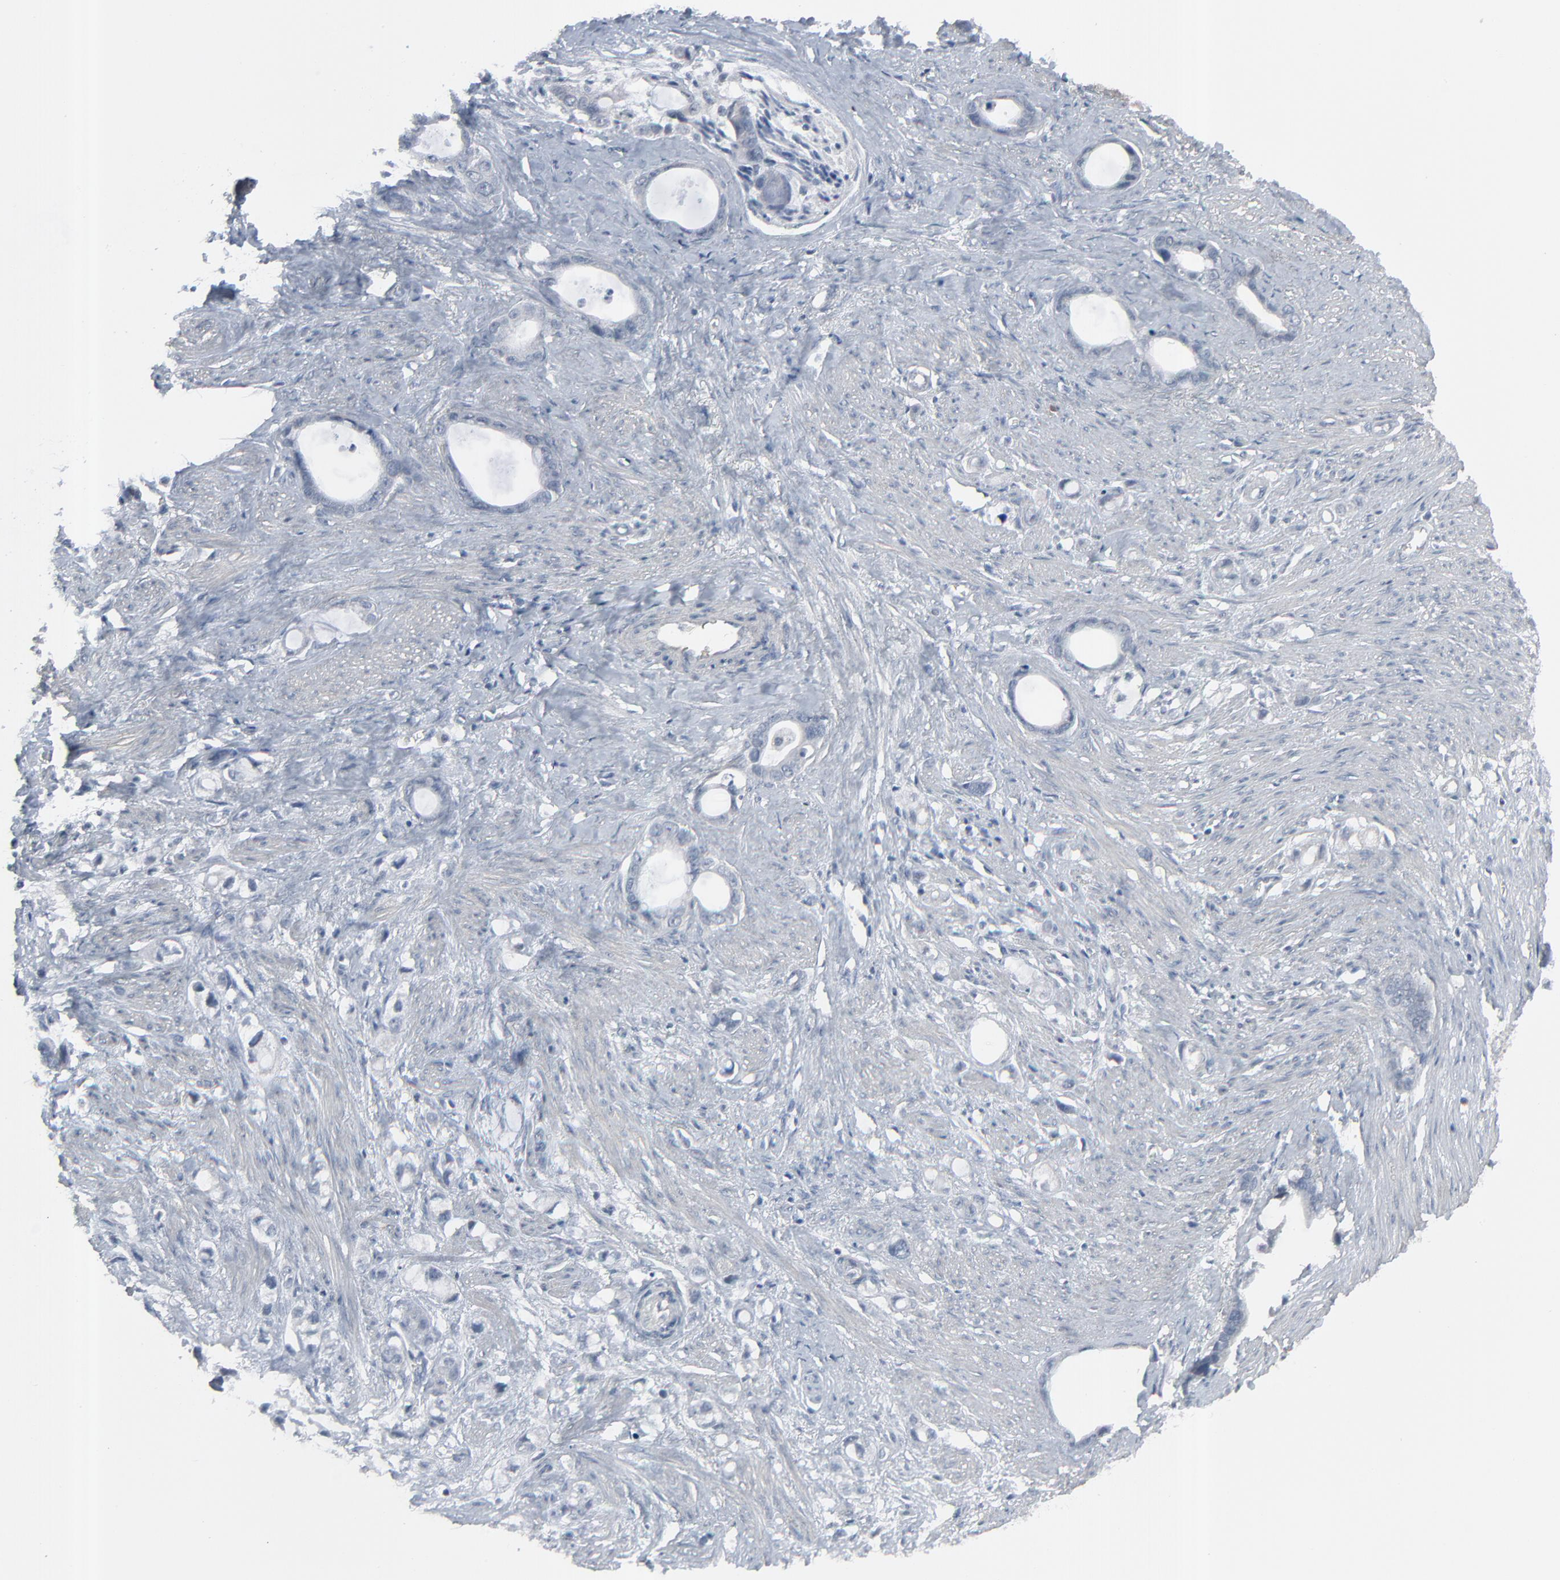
{"staining": {"intensity": "negative", "quantity": "none", "location": "none"}, "tissue": "stomach cancer", "cell_type": "Tumor cells", "image_type": "cancer", "snomed": [{"axis": "morphology", "description": "Adenocarcinoma, NOS"}, {"axis": "topography", "description": "Stomach"}], "caption": "This is an IHC histopathology image of stomach cancer. There is no expression in tumor cells.", "gene": "NEUROD1", "patient": {"sex": "female", "age": 75}}